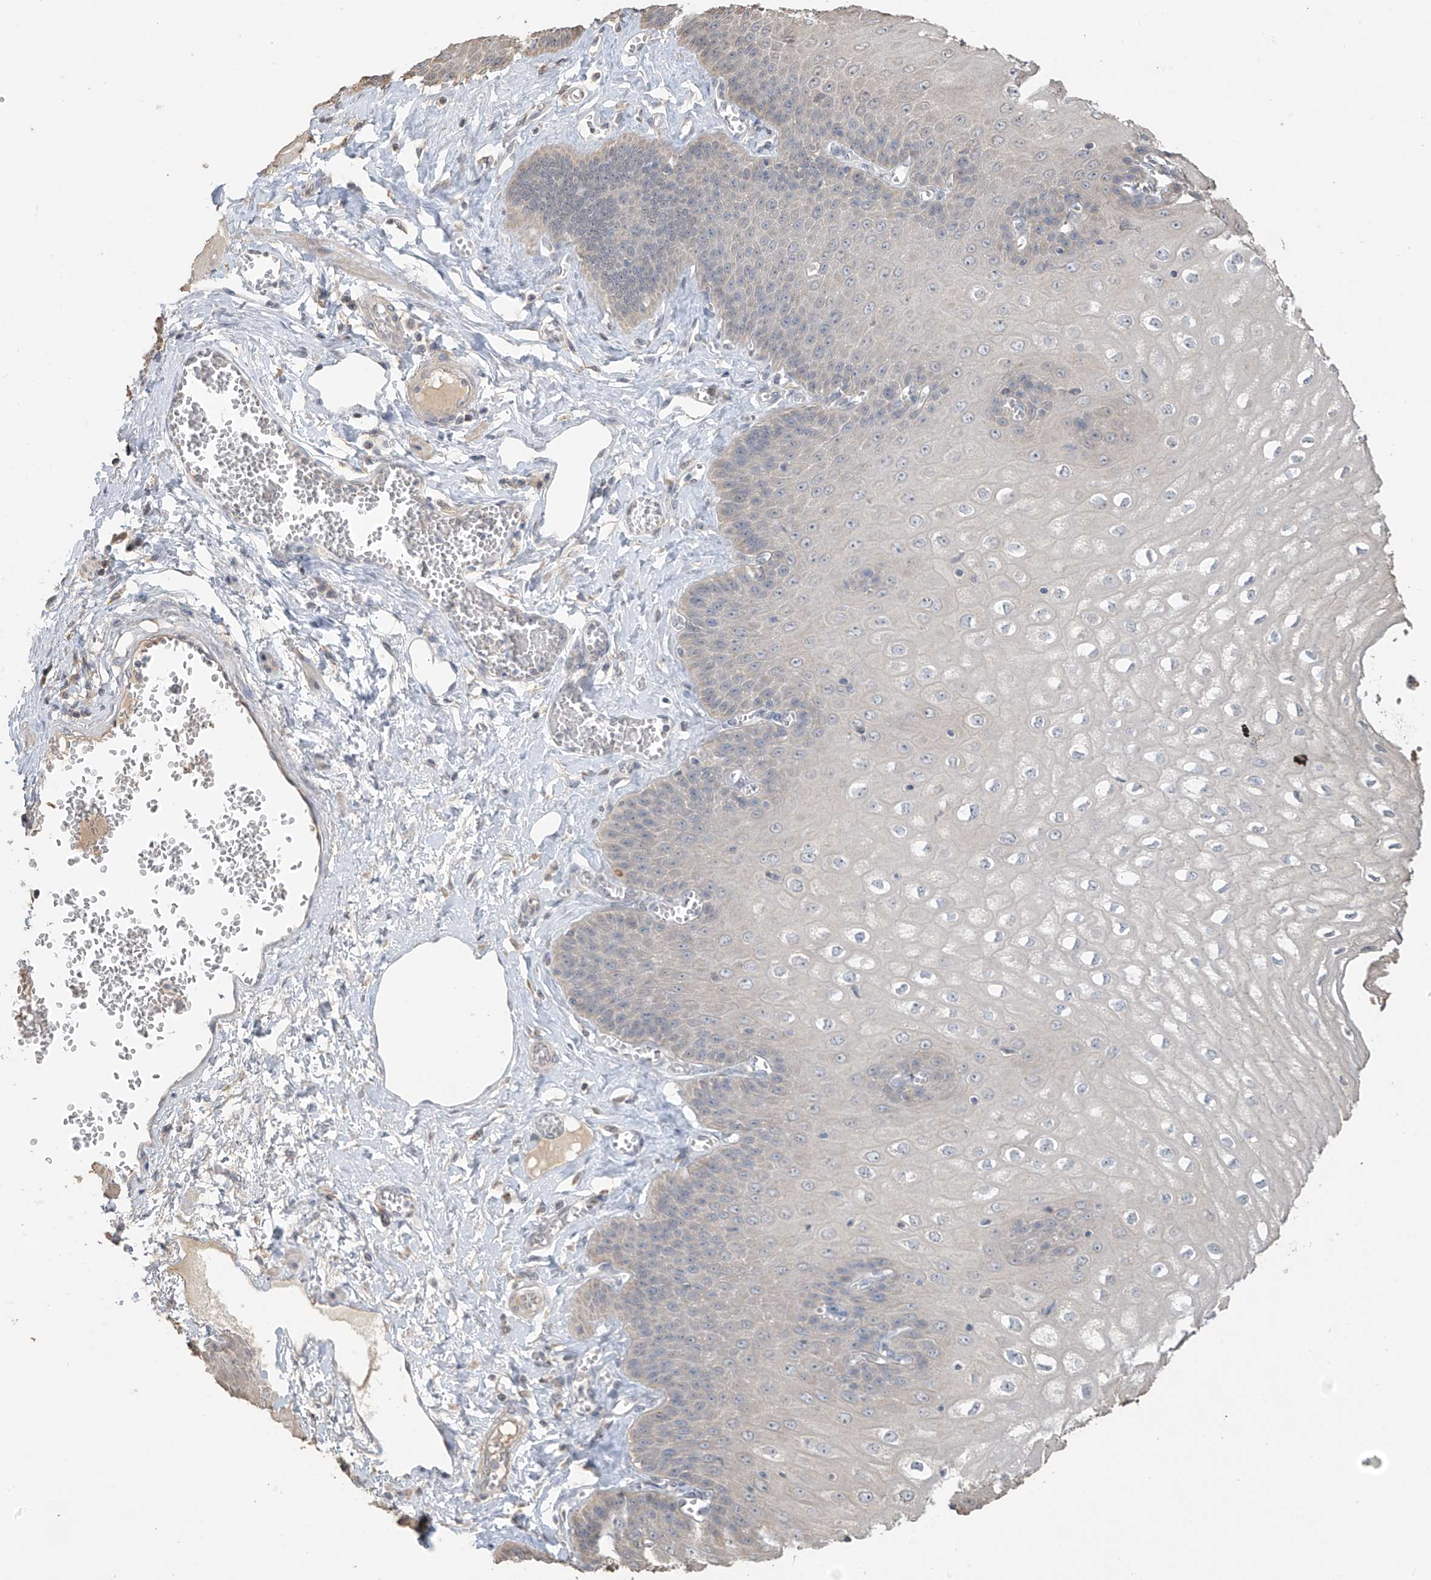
{"staining": {"intensity": "moderate", "quantity": "25%-75%", "location": "cytoplasmic/membranous"}, "tissue": "esophagus", "cell_type": "Squamous epithelial cells", "image_type": "normal", "snomed": [{"axis": "morphology", "description": "Normal tissue, NOS"}, {"axis": "topography", "description": "Esophagus"}], "caption": "Immunohistochemistry of benign human esophagus displays medium levels of moderate cytoplasmic/membranous positivity in approximately 25%-75% of squamous epithelial cells. (Brightfield microscopy of DAB IHC at high magnification).", "gene": "SLFN14", "patient": {"sex": "male", "age": 60}}